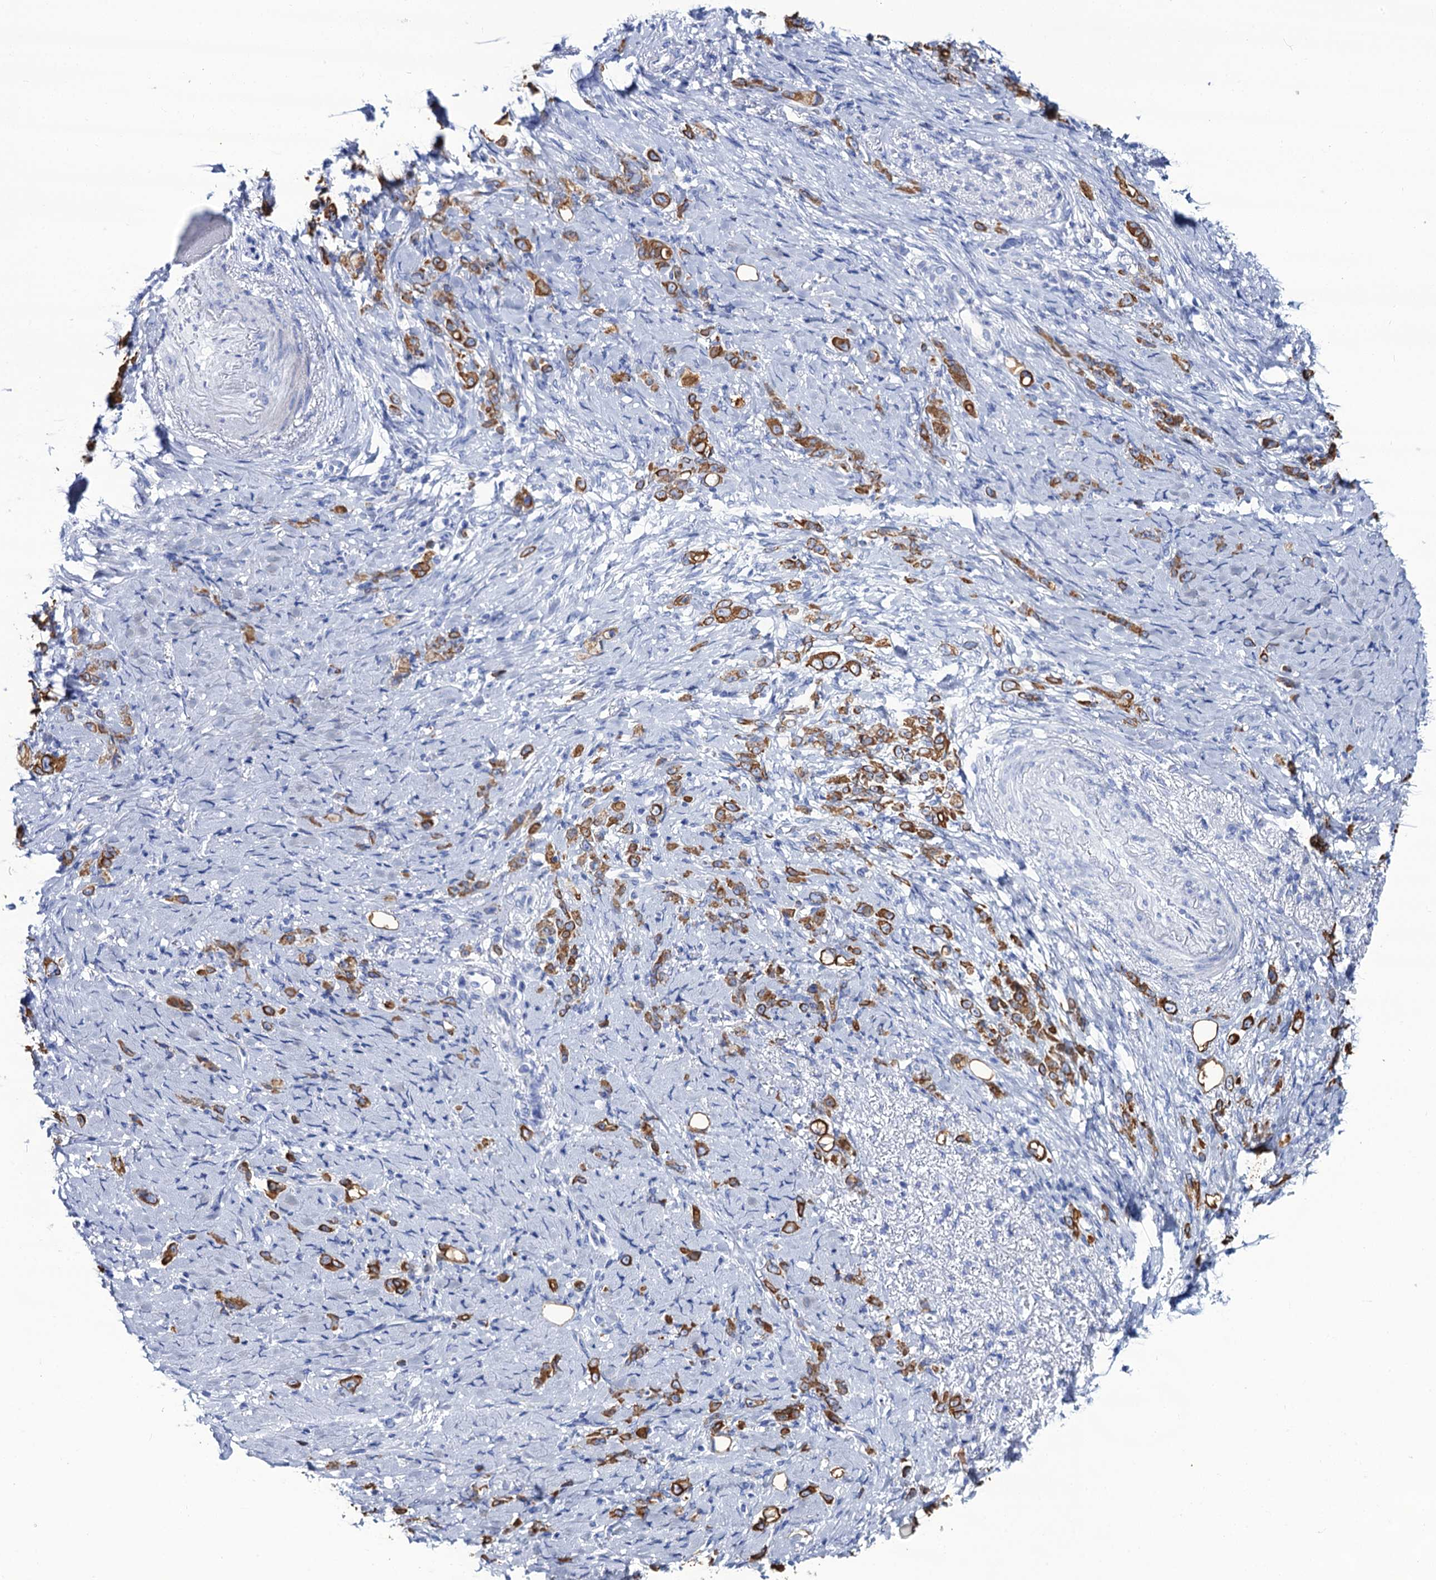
{"staining": {"intensity": "strong", "quantity": ">75%", "location": "cytoplasmic/membranous"}, "tissue": "stomach cancer", "cell_type": "Tumor cells", "image_type": "cancer", "snomed": [{"axis": "morphology", "description": "Adenocarcinoma, NOS"}, {"axis": "topography", "description": "Stomach"}], "caption": "A high-resolution photomicrograph shows immunohistochemistry (IHC) staining of stomach cancer, which displays strong cytoplasmic/membranous staining in about >75% of tumor cells.", "gene": "RAB3IP", "patient": {"sex": "female", "age": 79}}